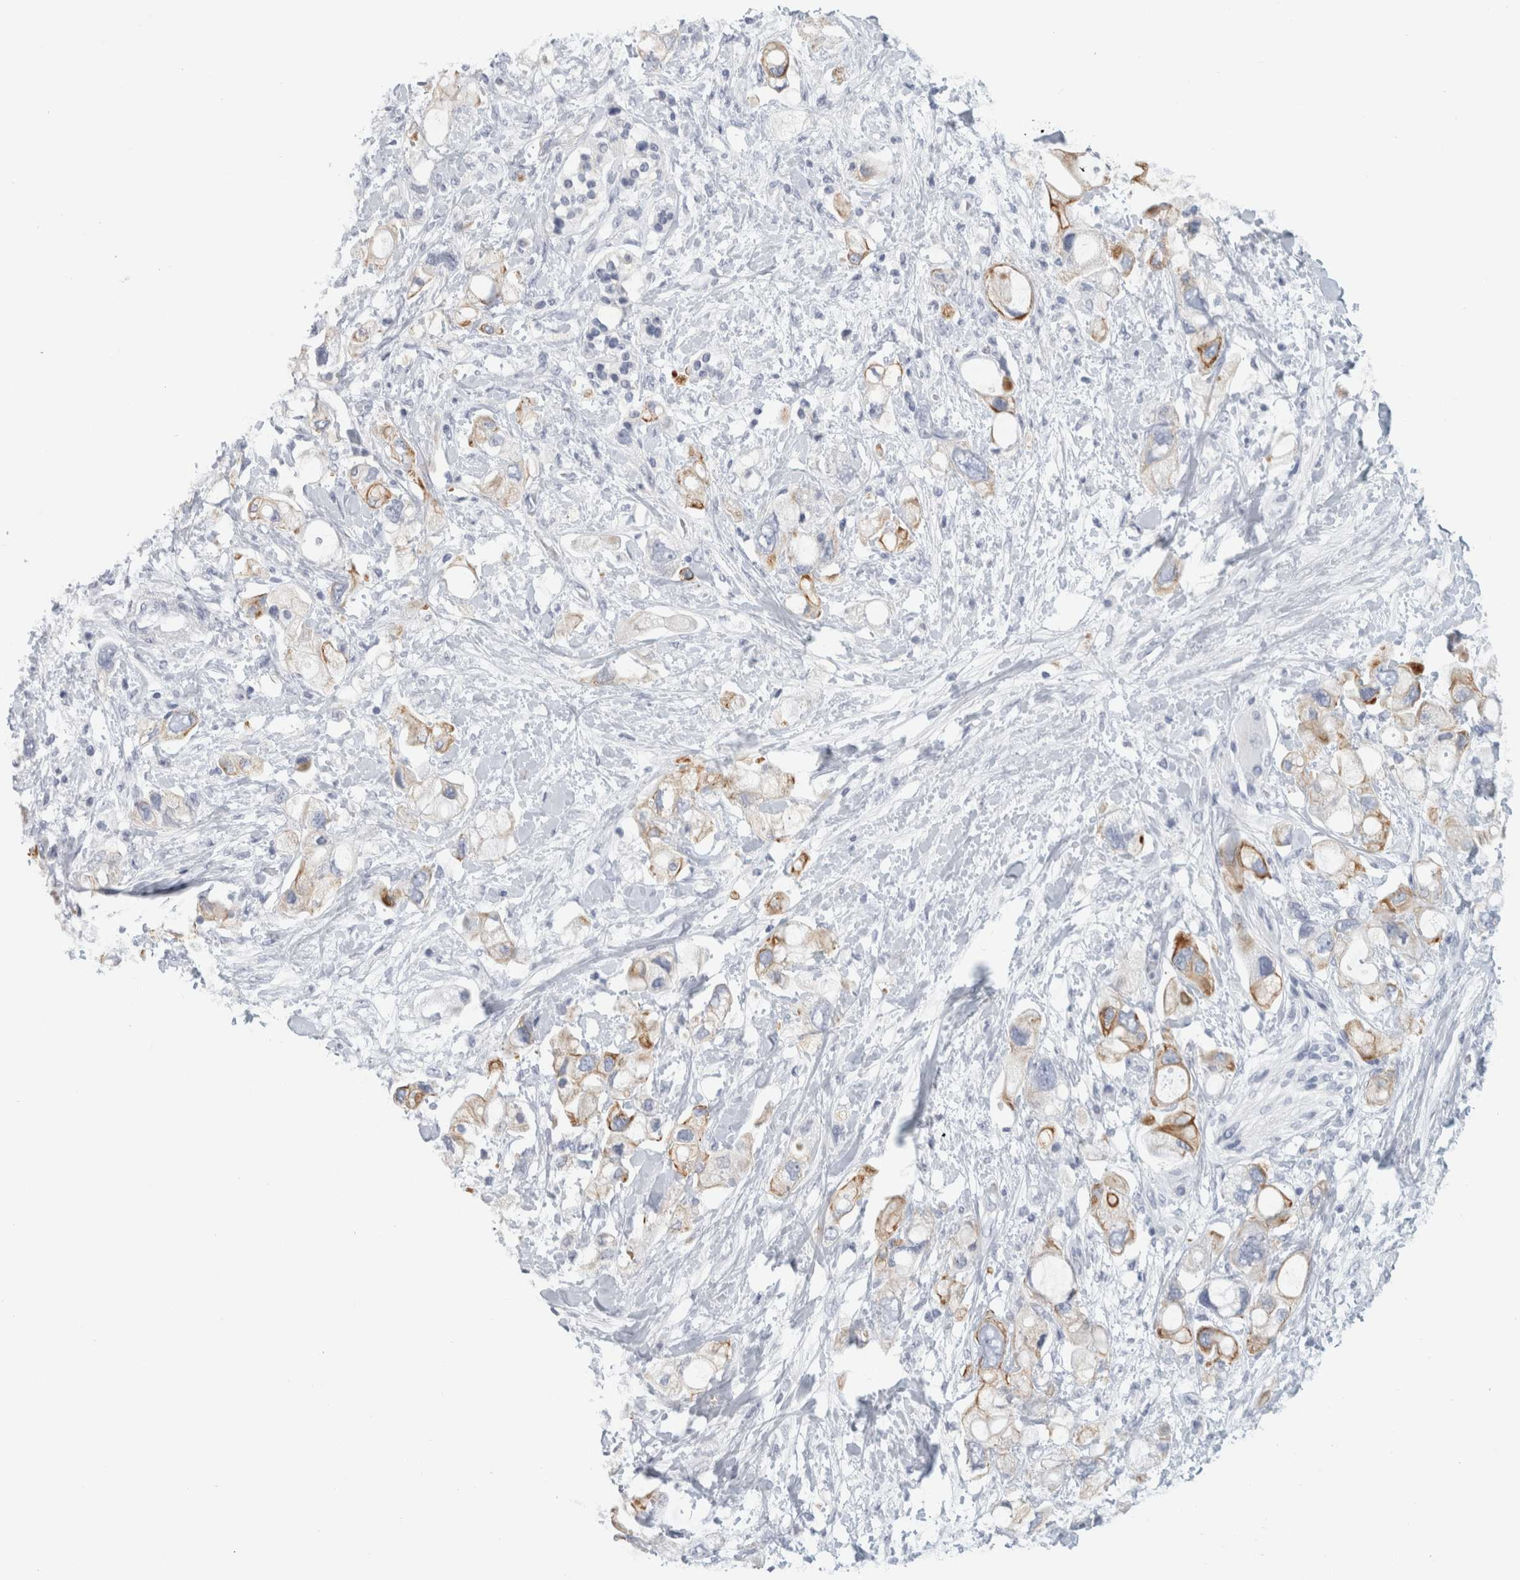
{"staining": {"intensity": "moderate", "quantity": ">75%", "location": "cytoplasmic/membranous"}, "tissue": "pancreatic cancer", "cell_type": "Tumor cells", "image_type": "cancer", "snomed": [{"axis": "morphology", "description": "Adenocarcinoma, NOS"}, {"axis": "topography", "description": "Pancreas"}], "caption": "This image displays pancreatic adenocarcinoma stained with immunohistochemistry (IHC) to label a protein in brown. The cytoplasmic/membranous of tumor cells show moderate positivity for the protein. Nuclei are counter-stained blue.", "gene": "SLC28A3", "patient": {"sex": "female", "age": 56}}